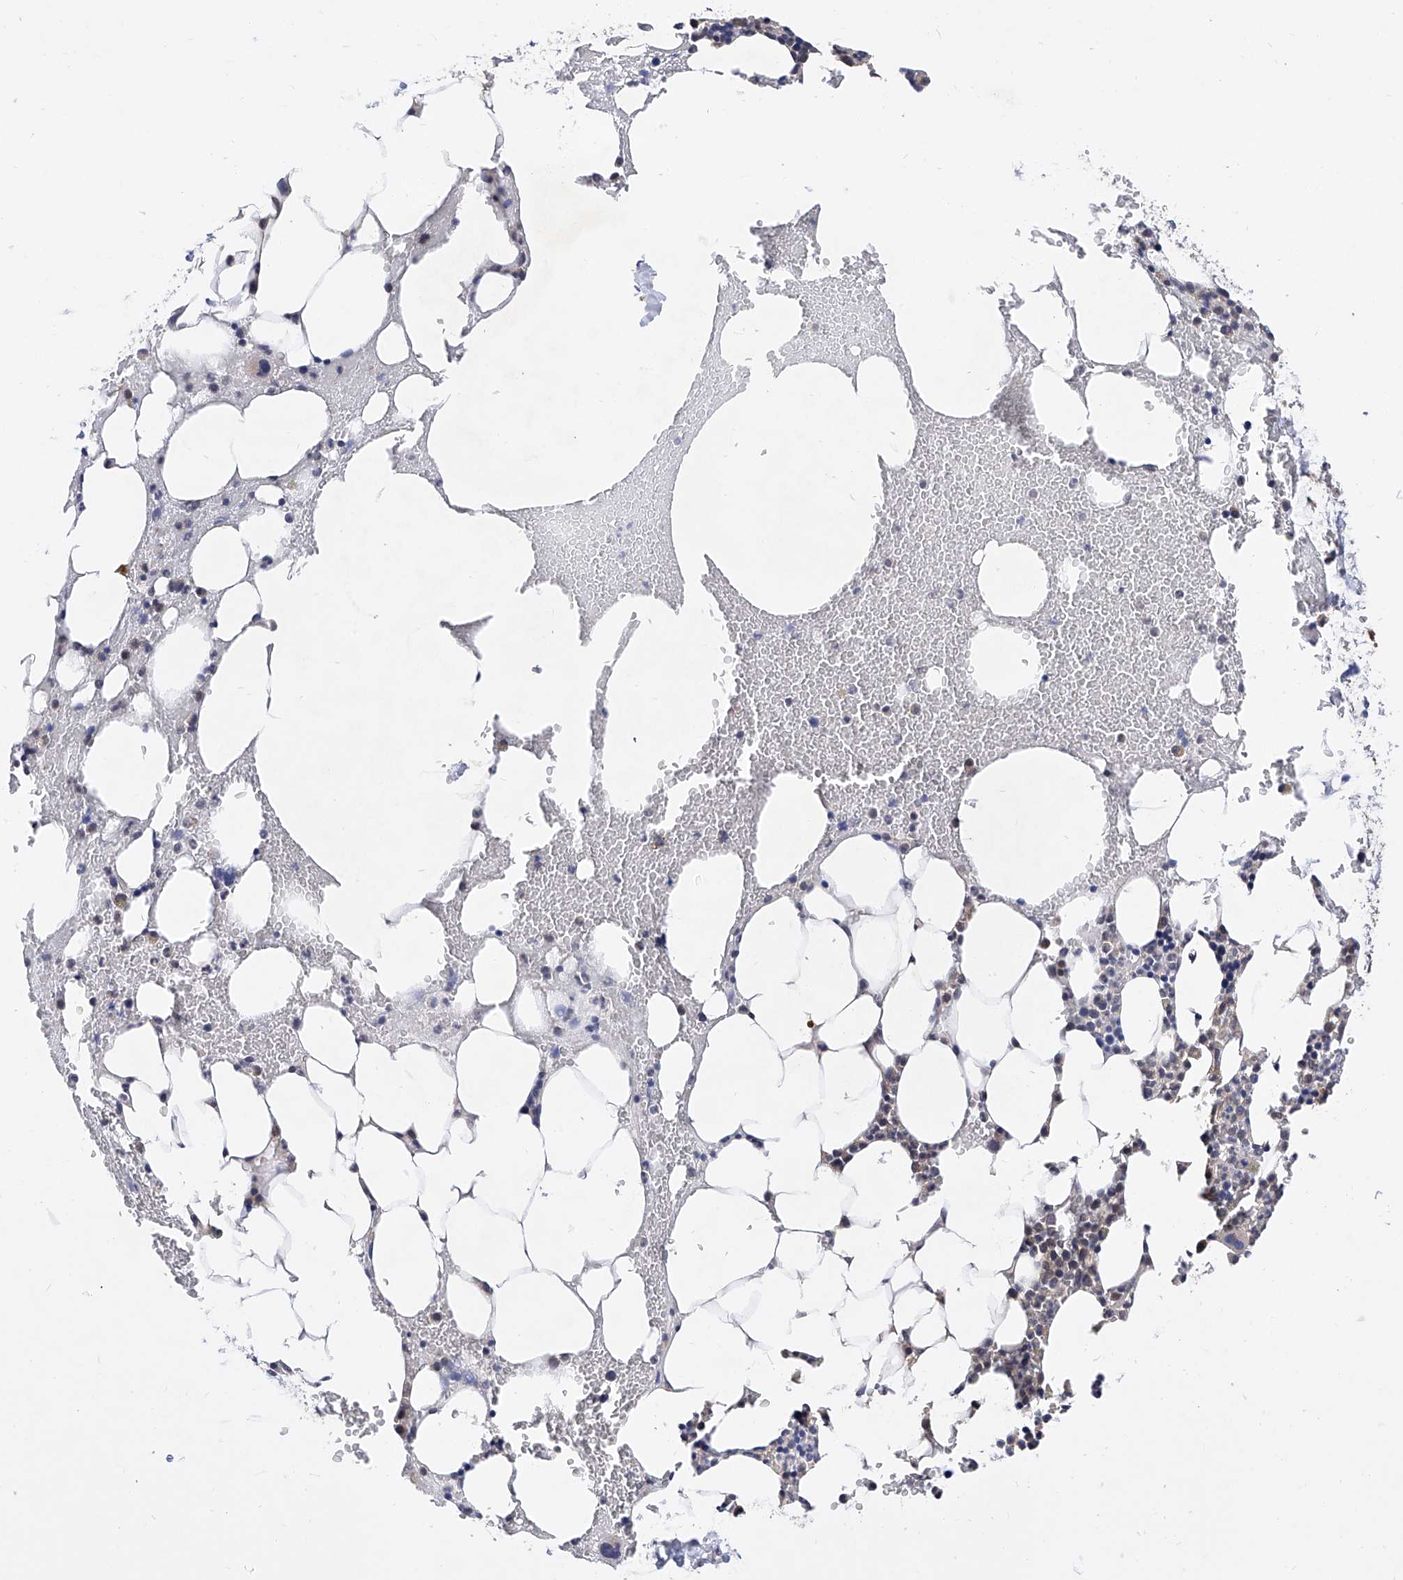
{"staining": {"intensity": "moderate", "quantity": "<25%", "location": "cytoplasmic/membranous"}, "tissue": "bone marrow", "cell_type": "Hematopoietic cells", "image_type": "normal", "snomed": [{"axis": "morphology", "description": "Normal tissue, NOS"}, {"axis": "morphology", "description": "Inflammation, NOS"}, {"axis": "topography", "description": "Bone marrow"}], "caption": "The micrograph displays immunohistochemical staining of normal bone marrow. There is moderate cytoplasmic/membranous positivity is seen in about <25% of hematopoietic cells. The staining was performed using DAB, with brown indicating positive protein expression. Nuclei are stained blue with hematoxylin.", "gene": "USP45", "patient": {"sex": "female", "age": 78}}